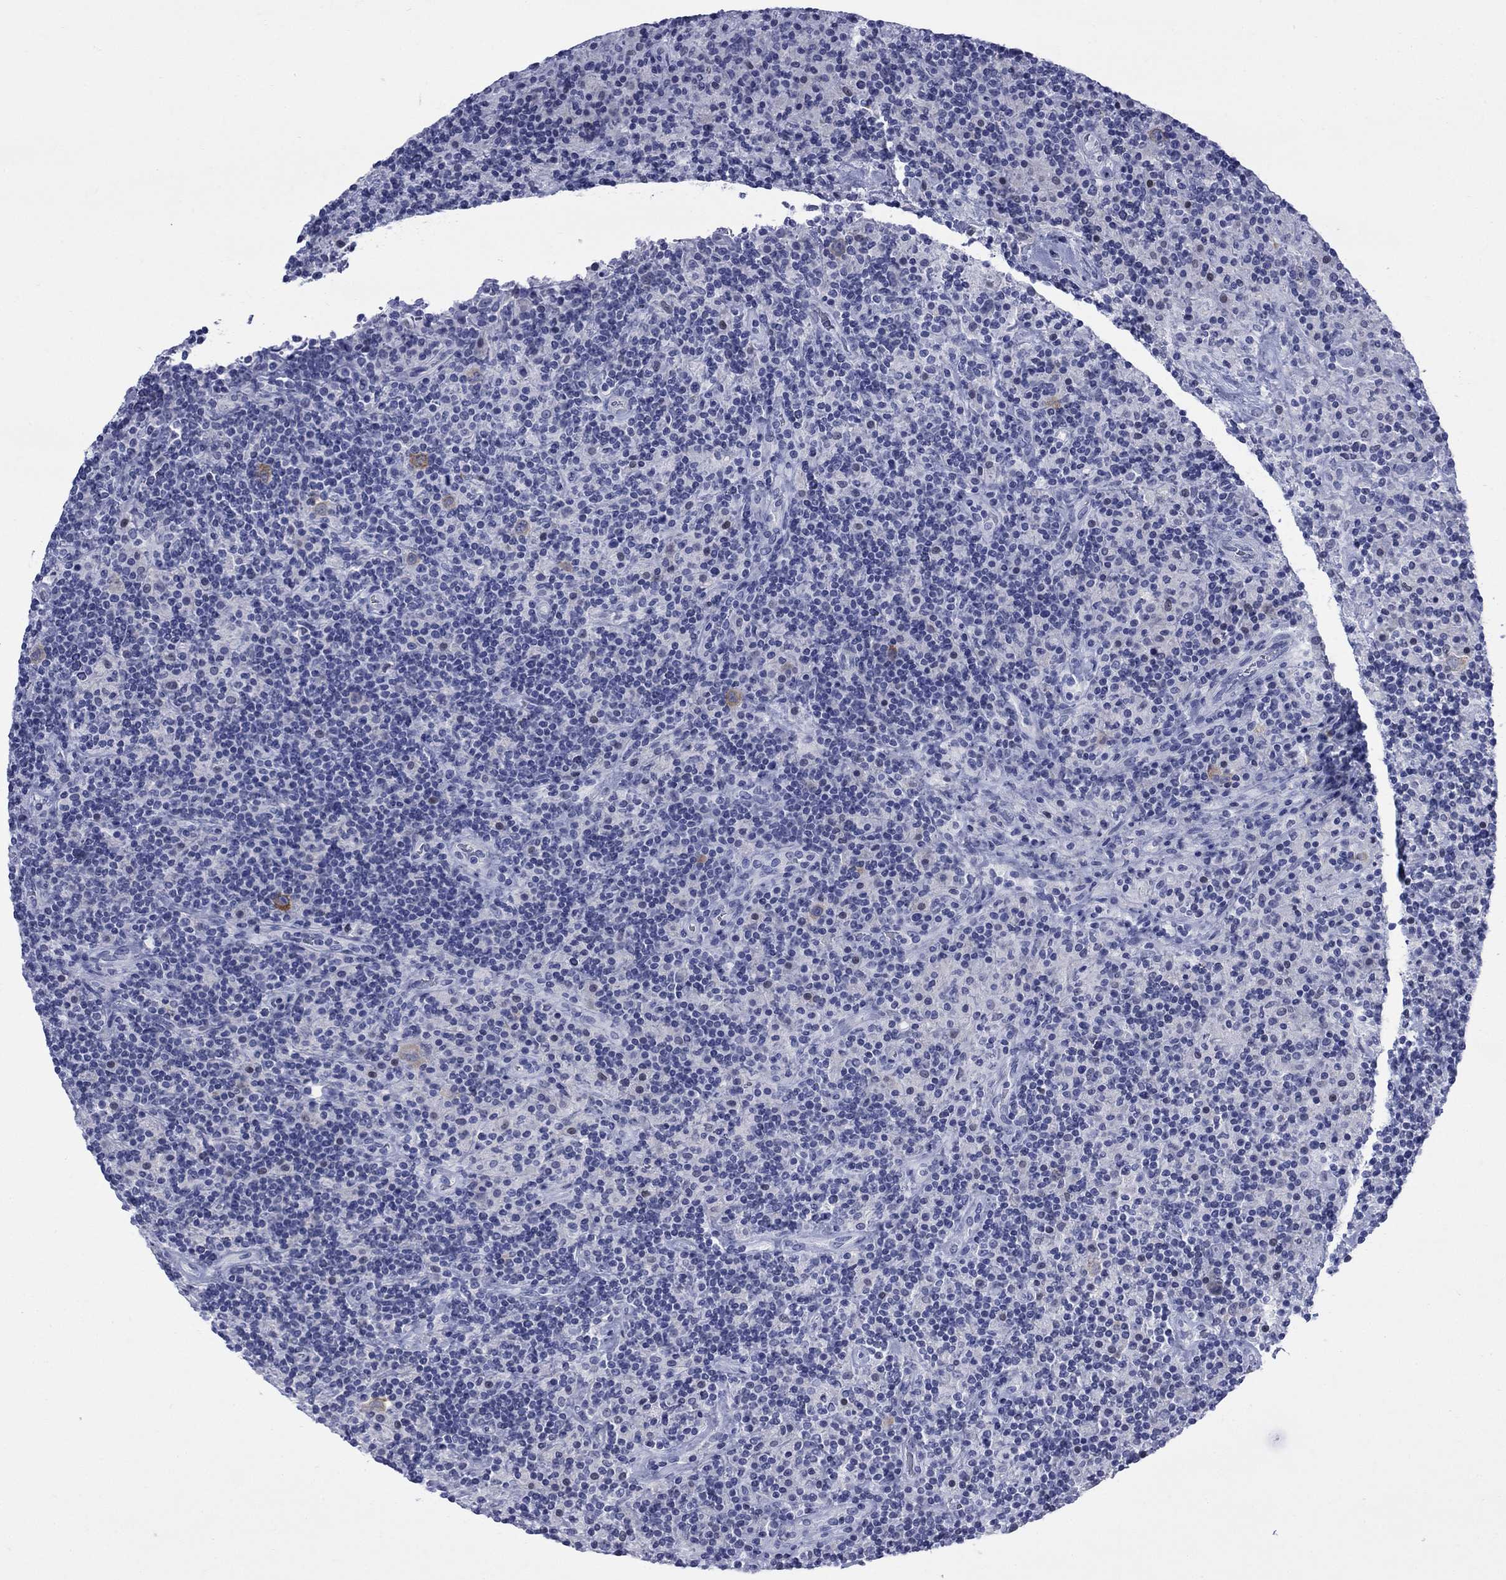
{"staining": {"intensity": "negative", "quantity": "none", "location": "none"}, "tissue": "lymphoma", "cell_type": "Tumor cells", "image_type": "cancer", "snomed": [{"axis": "morphology", "description": "Hodgkin's disease, NOS"}, {"axis": "topography", "description": "Lymph node"}], "caption": "Lymphoma was stained to show a protein in brown. There is no significant expression in tumor cells.", "gene": "IGF2BP3", "patient": {"sex": "male", "age": 70}}